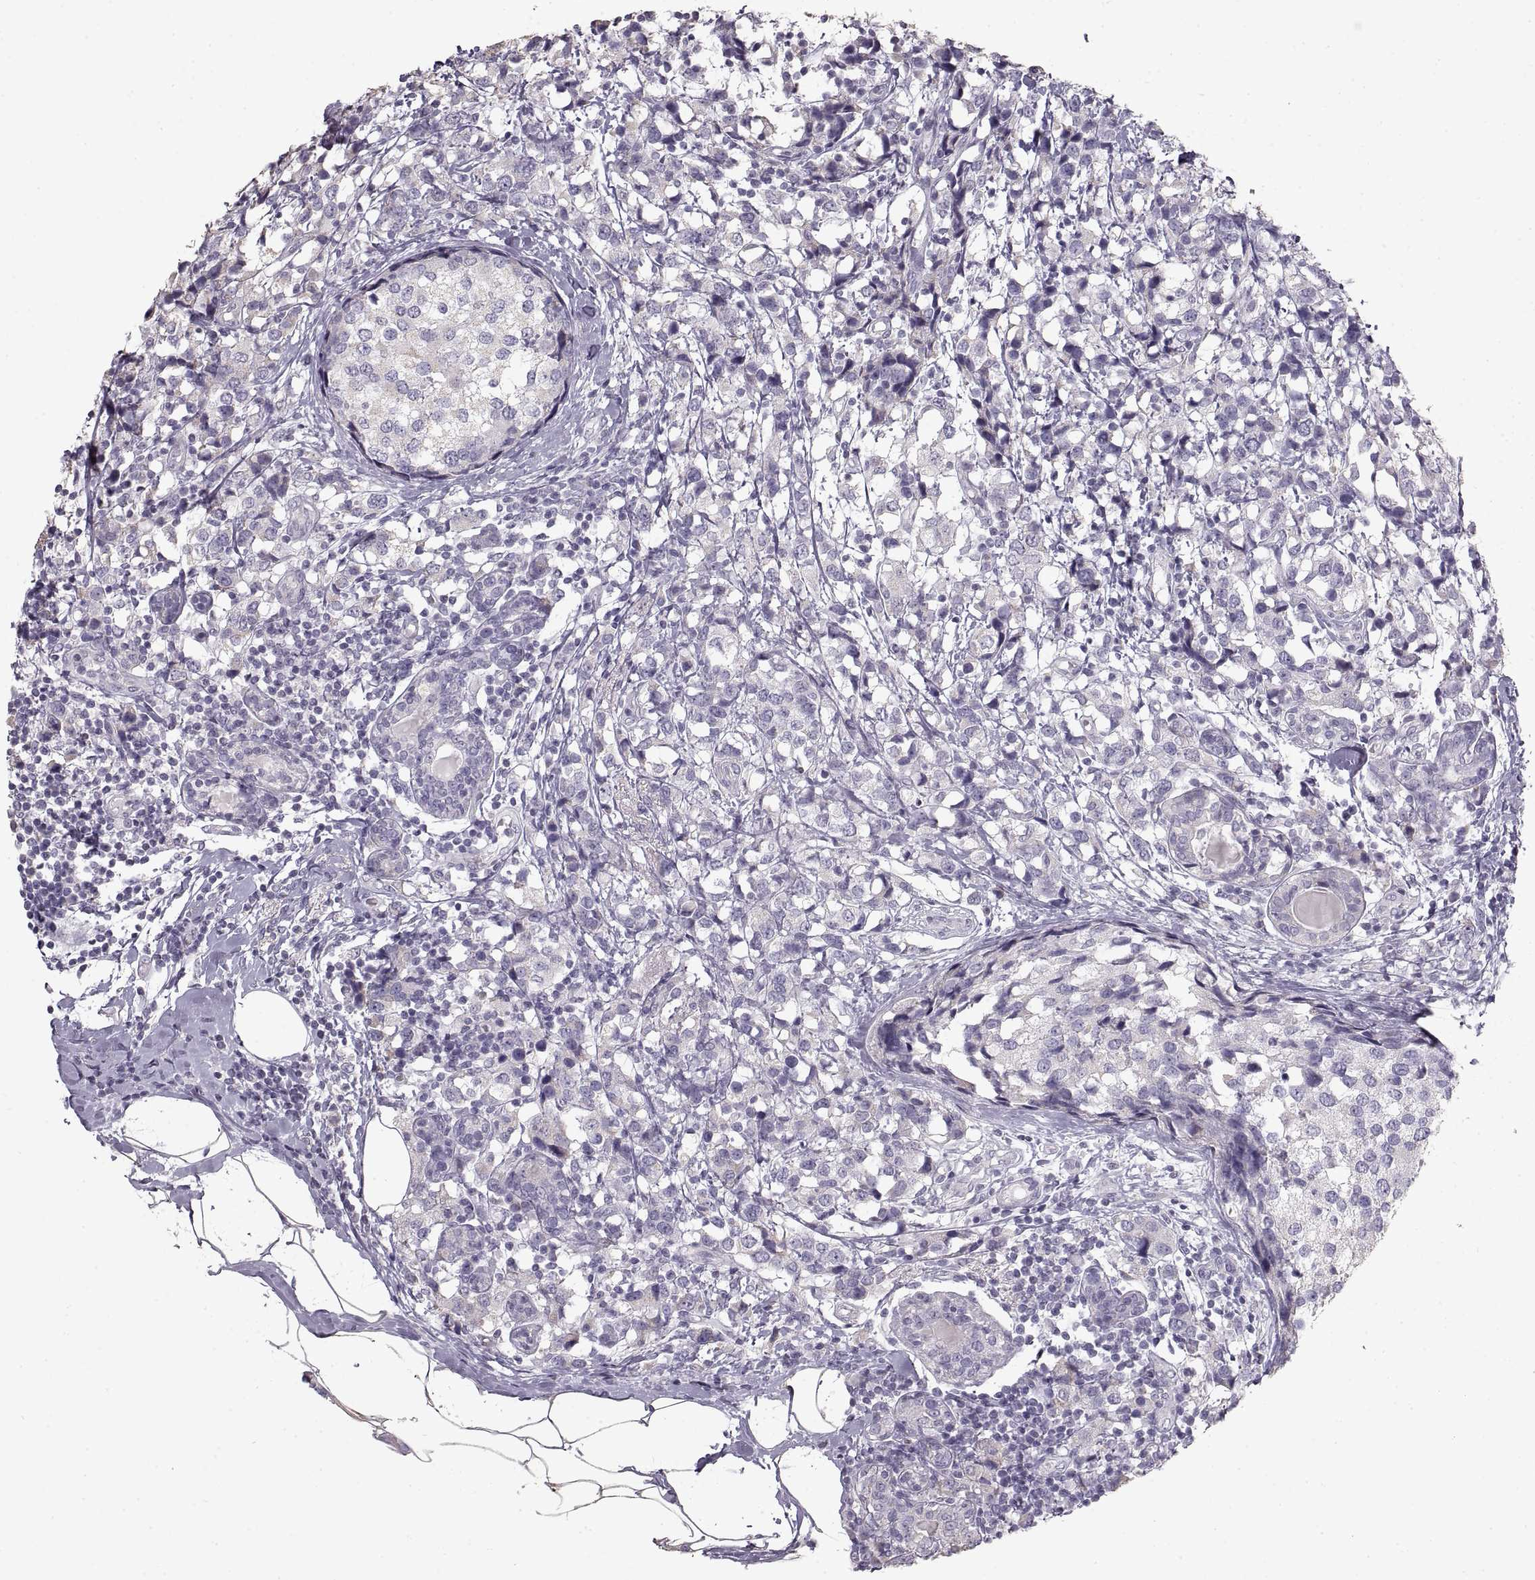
{"staining": {"intensity": "negative", "quantity": "none", "location": "none"}, "tissue": "breast cancer", "cell_type": "Tumor cells", "image_type": "cancer", "snomed": [{"axis": "morphology", "description": "Lobular carcinoma"}, {"axis": "topography", "description": "Breast"}], "caption": "A histopathology image of human breast cancer (lobular carcinoma) is negative for staining in tumor cells.", "gene": "ZP3", "patient": {"sex": "female", "age": 59}}